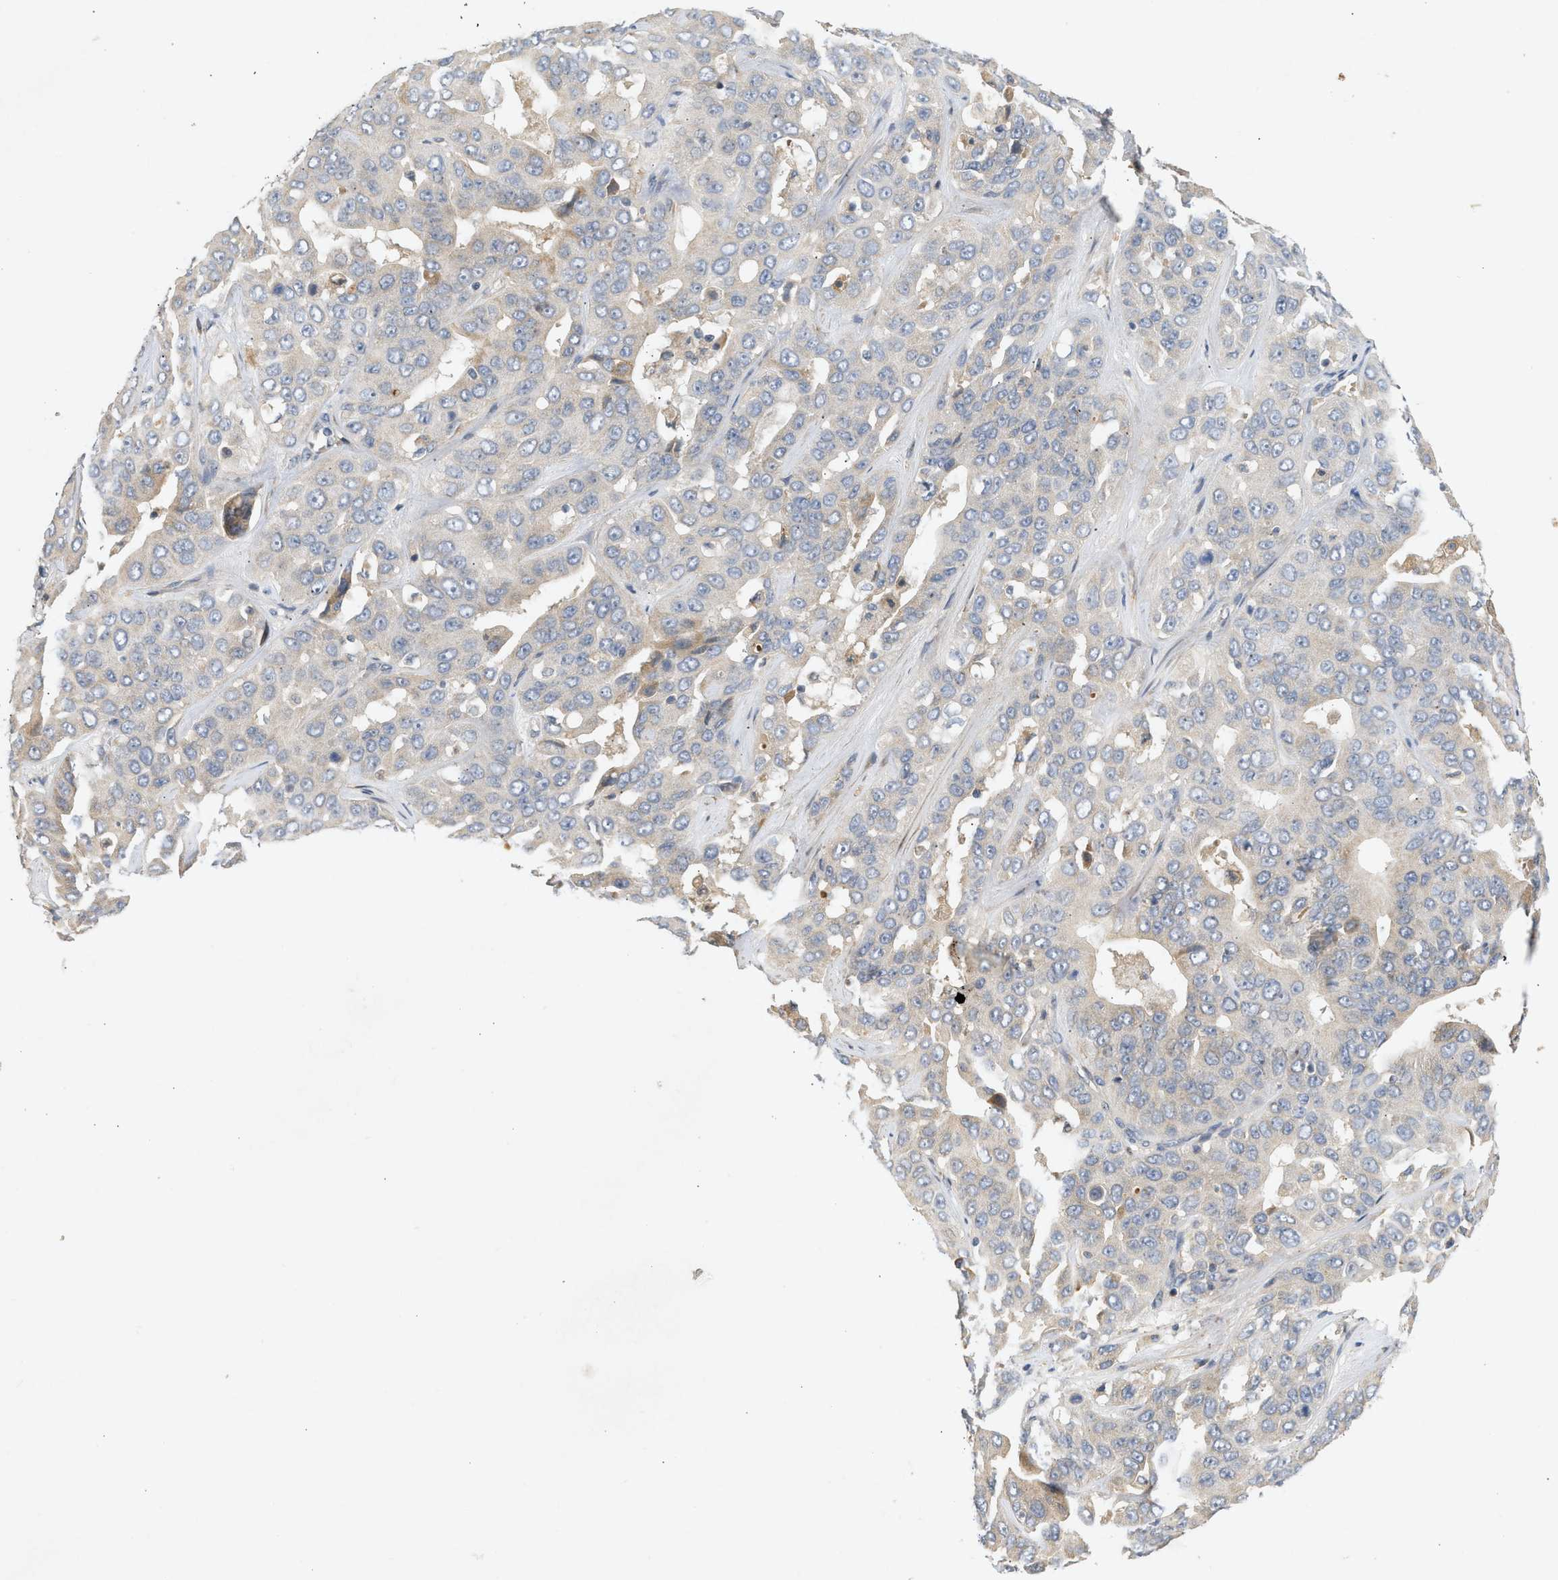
{"staining": {"intensity": "weak", "quantity": "<25%", "location": "cytoplasmic/membranous"}, "tissue": "liver cancer", "cell_type": "Tumor cells", "image_type": "cancer", "snomed": [{"axis": "morphology", "description": "Cholangiocarcinoma"}, {"axis": "topography", "description": "Liver"}], "caption": "High power microscopy histopathology image of an IHC image of liver cancer (cholangiocarcinoma), revealing no significant expression in tumor cells.", "gene": "F8", "patient": {"sex": "female", "age": 52}}